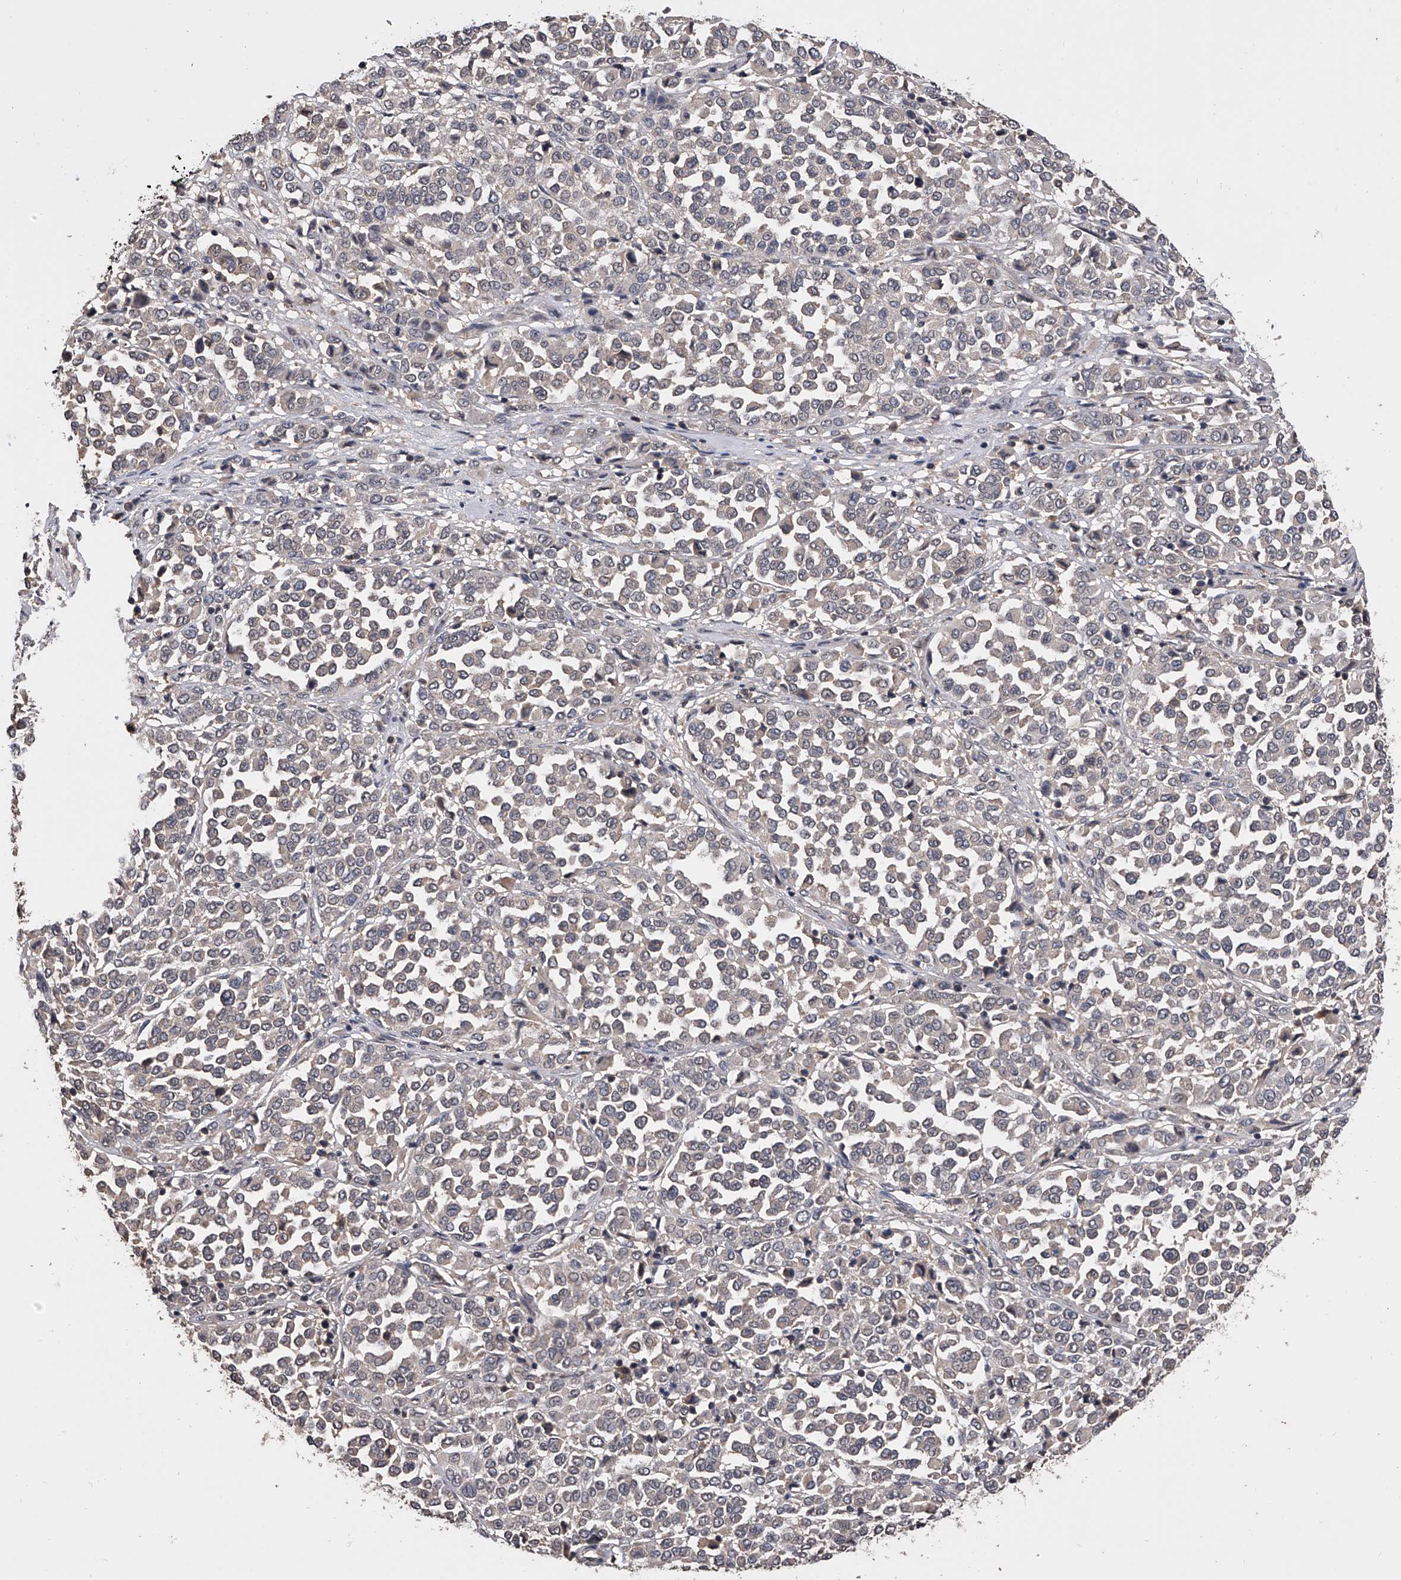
{"staining": {"intensity": "negative", "quantity": "none", "location": "none"}, "tissue": "melanoma", "cell_type": "Tumor cells", "image_type": "cancer", "snomed": [{"axis": "morphology", "description": "Malignant melanoma, Metastatic site"}, {"axis": "topography", "description": "Pancreas"}], "caption": "This is a histopathology image of IHC staining of melanoma, which shows no expression in tumor cells.", "gene": "EFCAB7", "patient": {"sex": "female", "age": 30}}